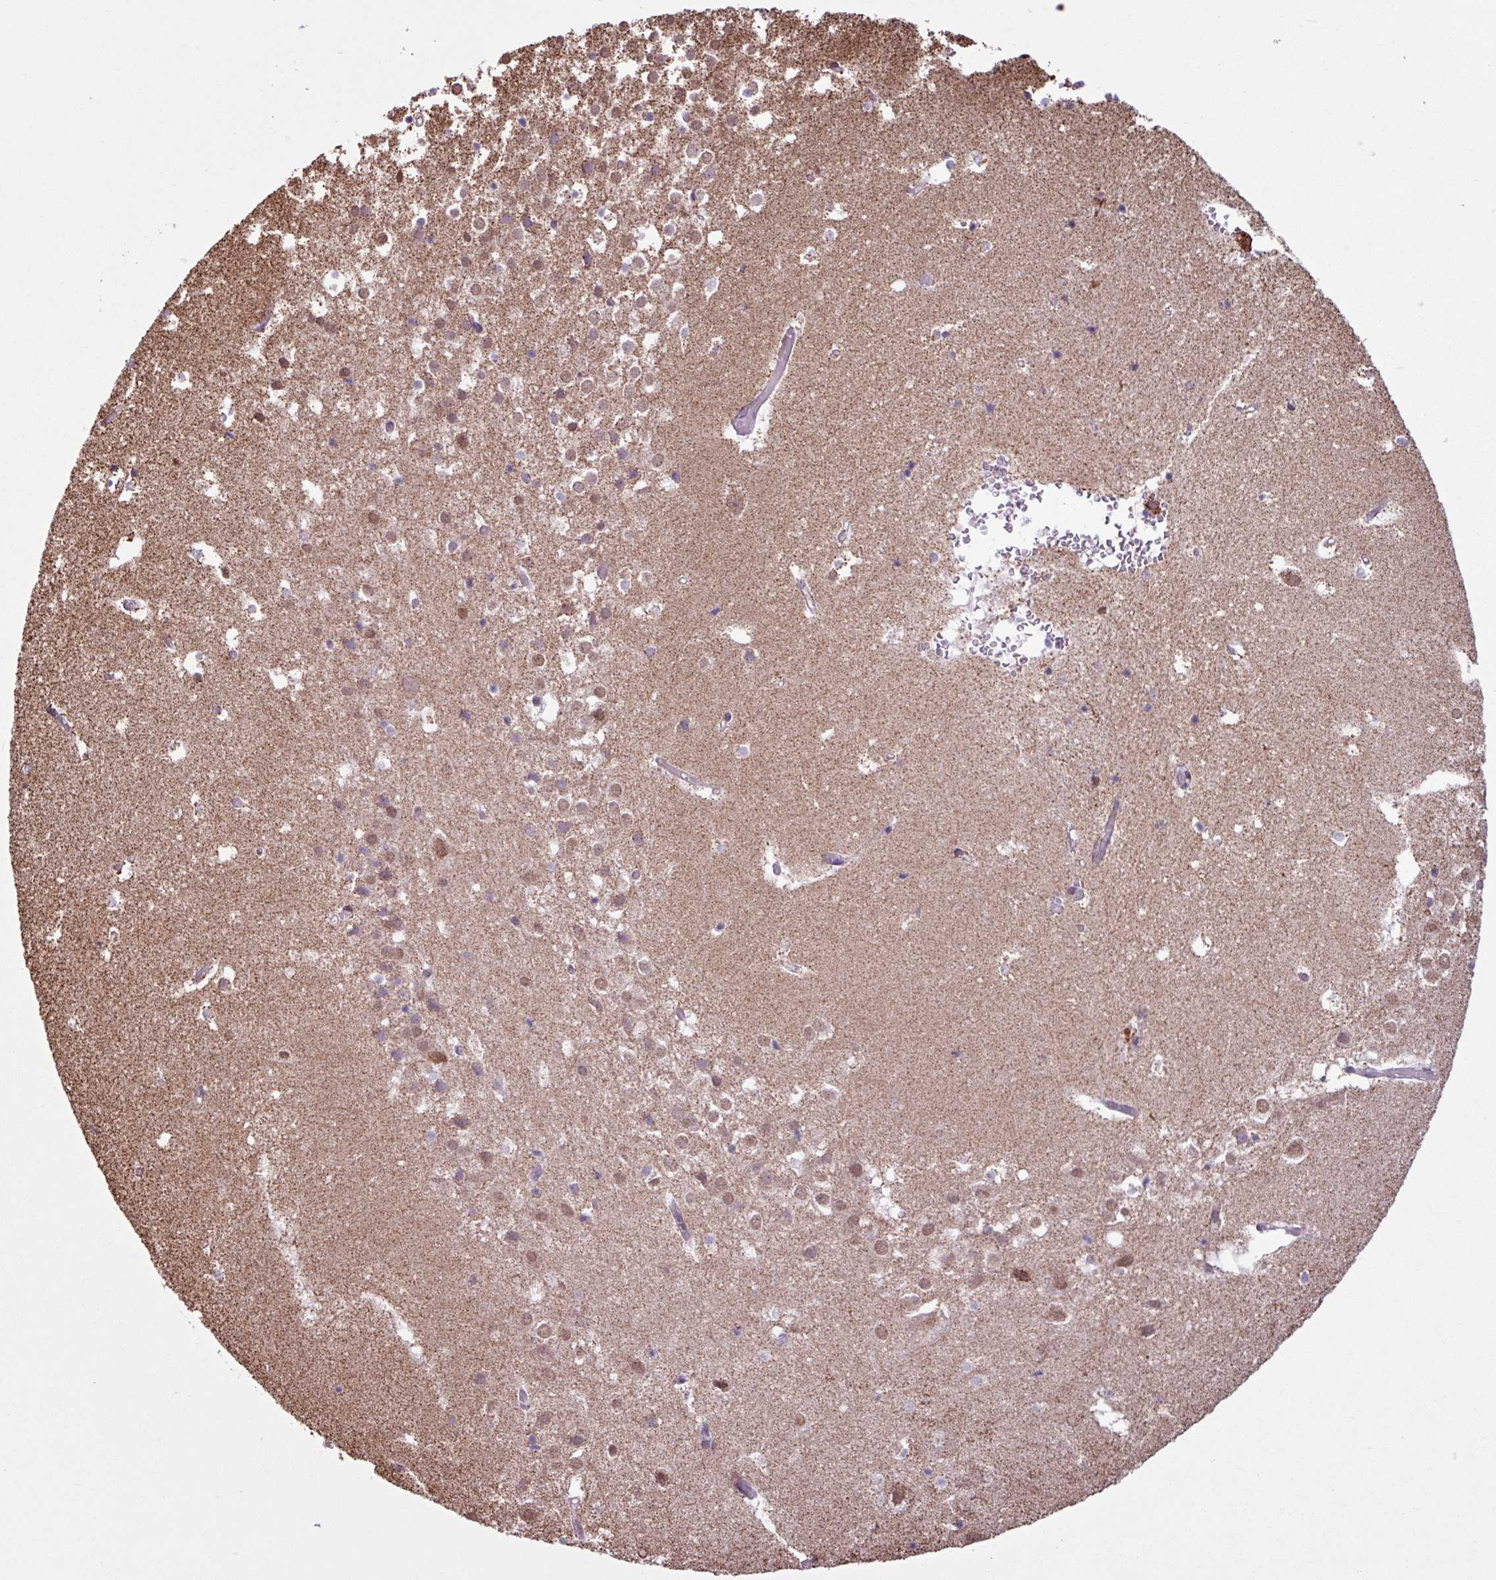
{"staining": {"intensity": "moderate", "quantity": "25%-75%", "location": "nuclear"}, "tissue": "hippocampus", "cell_type": "Glial cells", "image_type": "normal", "snomed": [{"axis": "morphology", "description": "Normal tissue, NOS"}, {"axis": "topography", "description": "Hippocampus"}], "caption": "Immunohistochemical staining of benign human hippocampus displays medium levels of moderate nuclear positivity in approximately 25%-75% of glial cells.", "gene": "ALG8", "patient": {"sex": "female", "age": 52}}